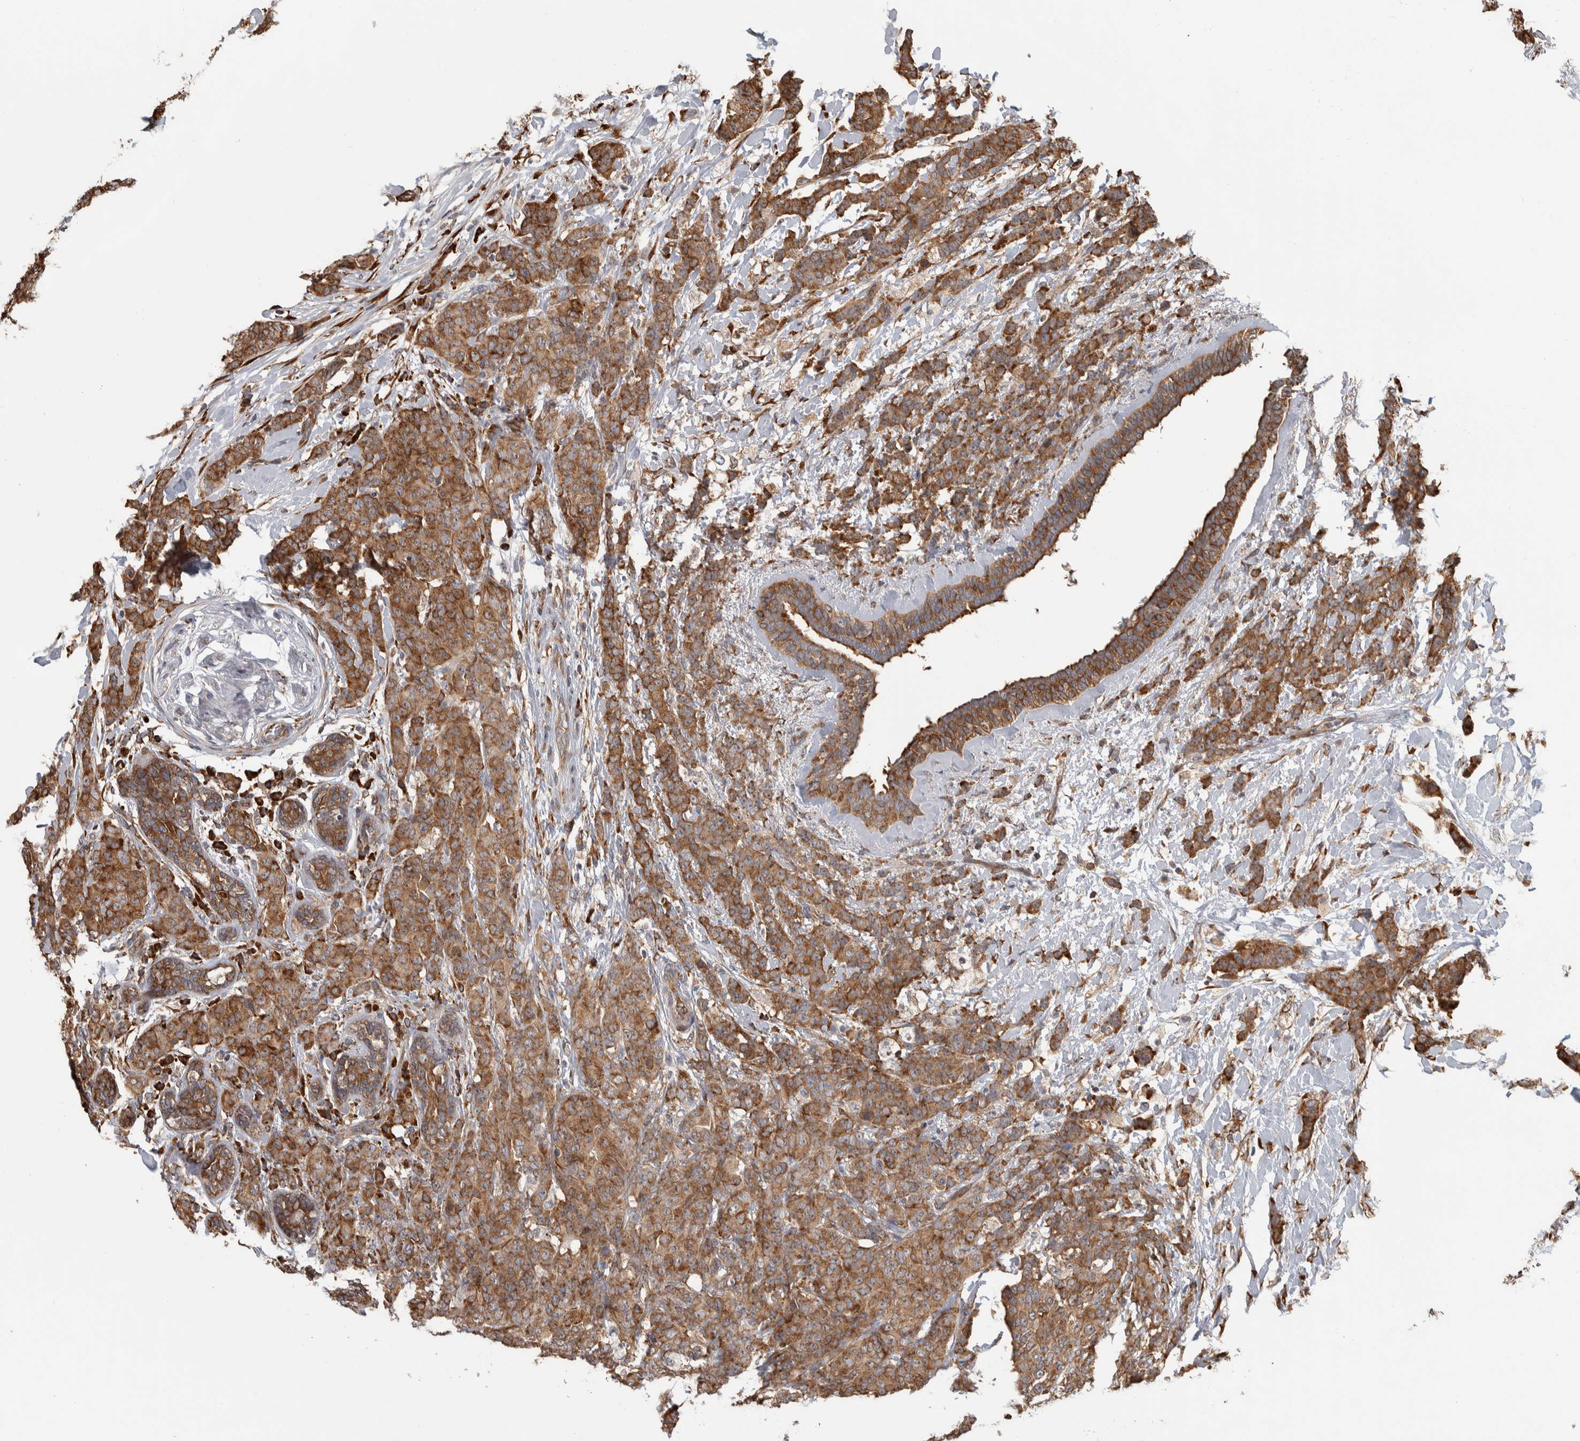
{"staining": {"intensity": "moderate", "quantity": ">75%", "location": "cytoplasmic/membranous"}, "tissue": "breast cancer", "cell_type": "Tumor cells", "image_type": "cancer", "snomed": [{"axis": "morphology", "description": "Normal tissue, NOS"}, {"axis": "morphology", "description": "Duct carcinoma"}, {"axis": "topography", "description": "Breast"}], "caption": "A micrograph showing moderate cytoplasmic/membranous expression in about >75% of tumor cells in invasive ductal carcinoma (breast), as visualized by brown immunohistochemical staining.", "gene": "EIF3H", "patient": {"sex": "female", "age": 40}}